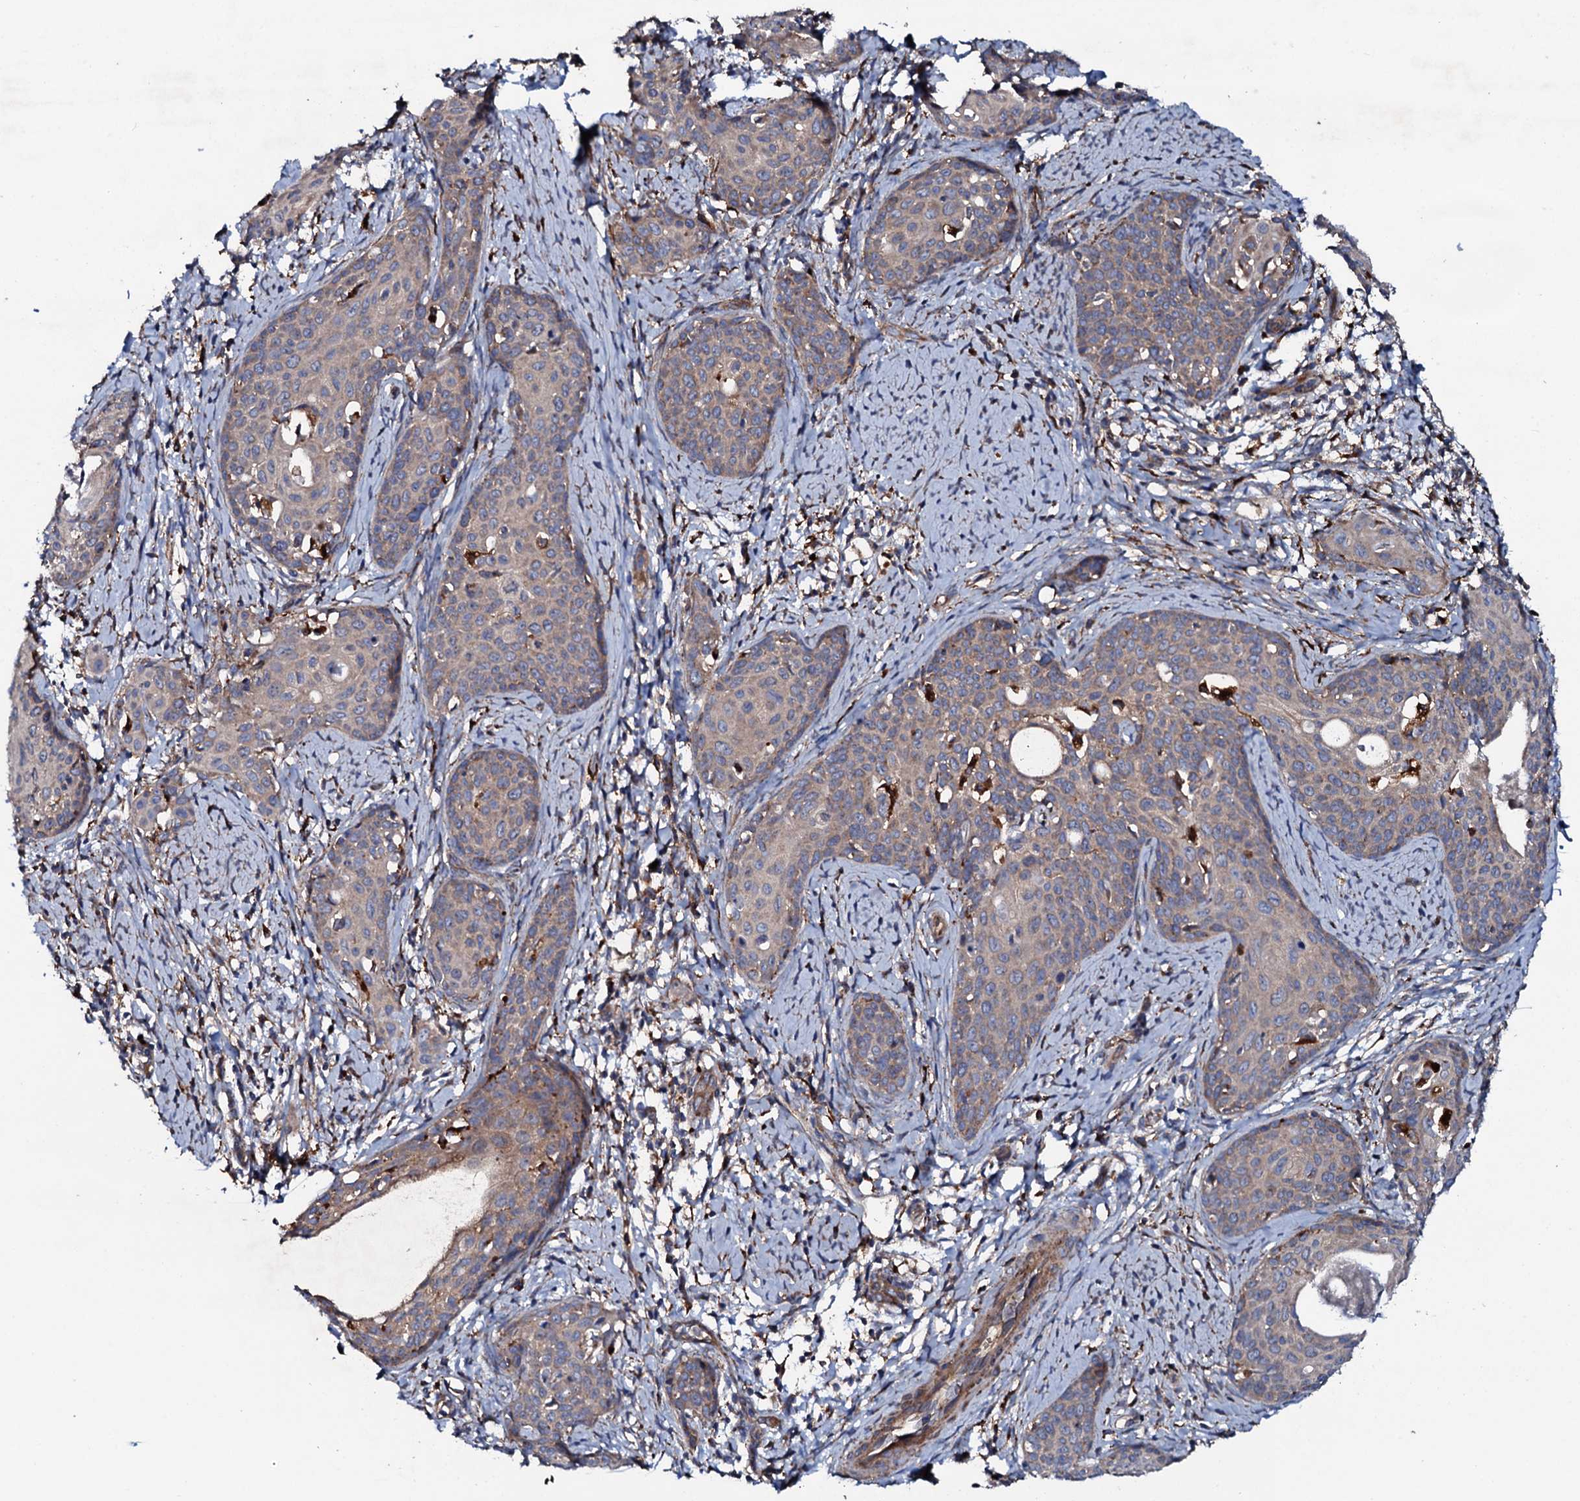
{"staining": {"intensity": "weak", "quantity": "<25%", "location": "cytoplasmic/membranous"}, "tissue": "cervical cancer", "cell_type": "Tumor cells", "image_type": "cancer", "snomed": [{"axis": "morphology", "description": "Squamous cell carcinoma, NOS"}, {"axis": "topography", "description": "Cervix"}], "caption": "DAB immunohistochemical staining of human cervical cancer exhibits no significant staining in tumor cells.", "gene": "P2RX4", "patient": {"sex": "female", "age": 52}}